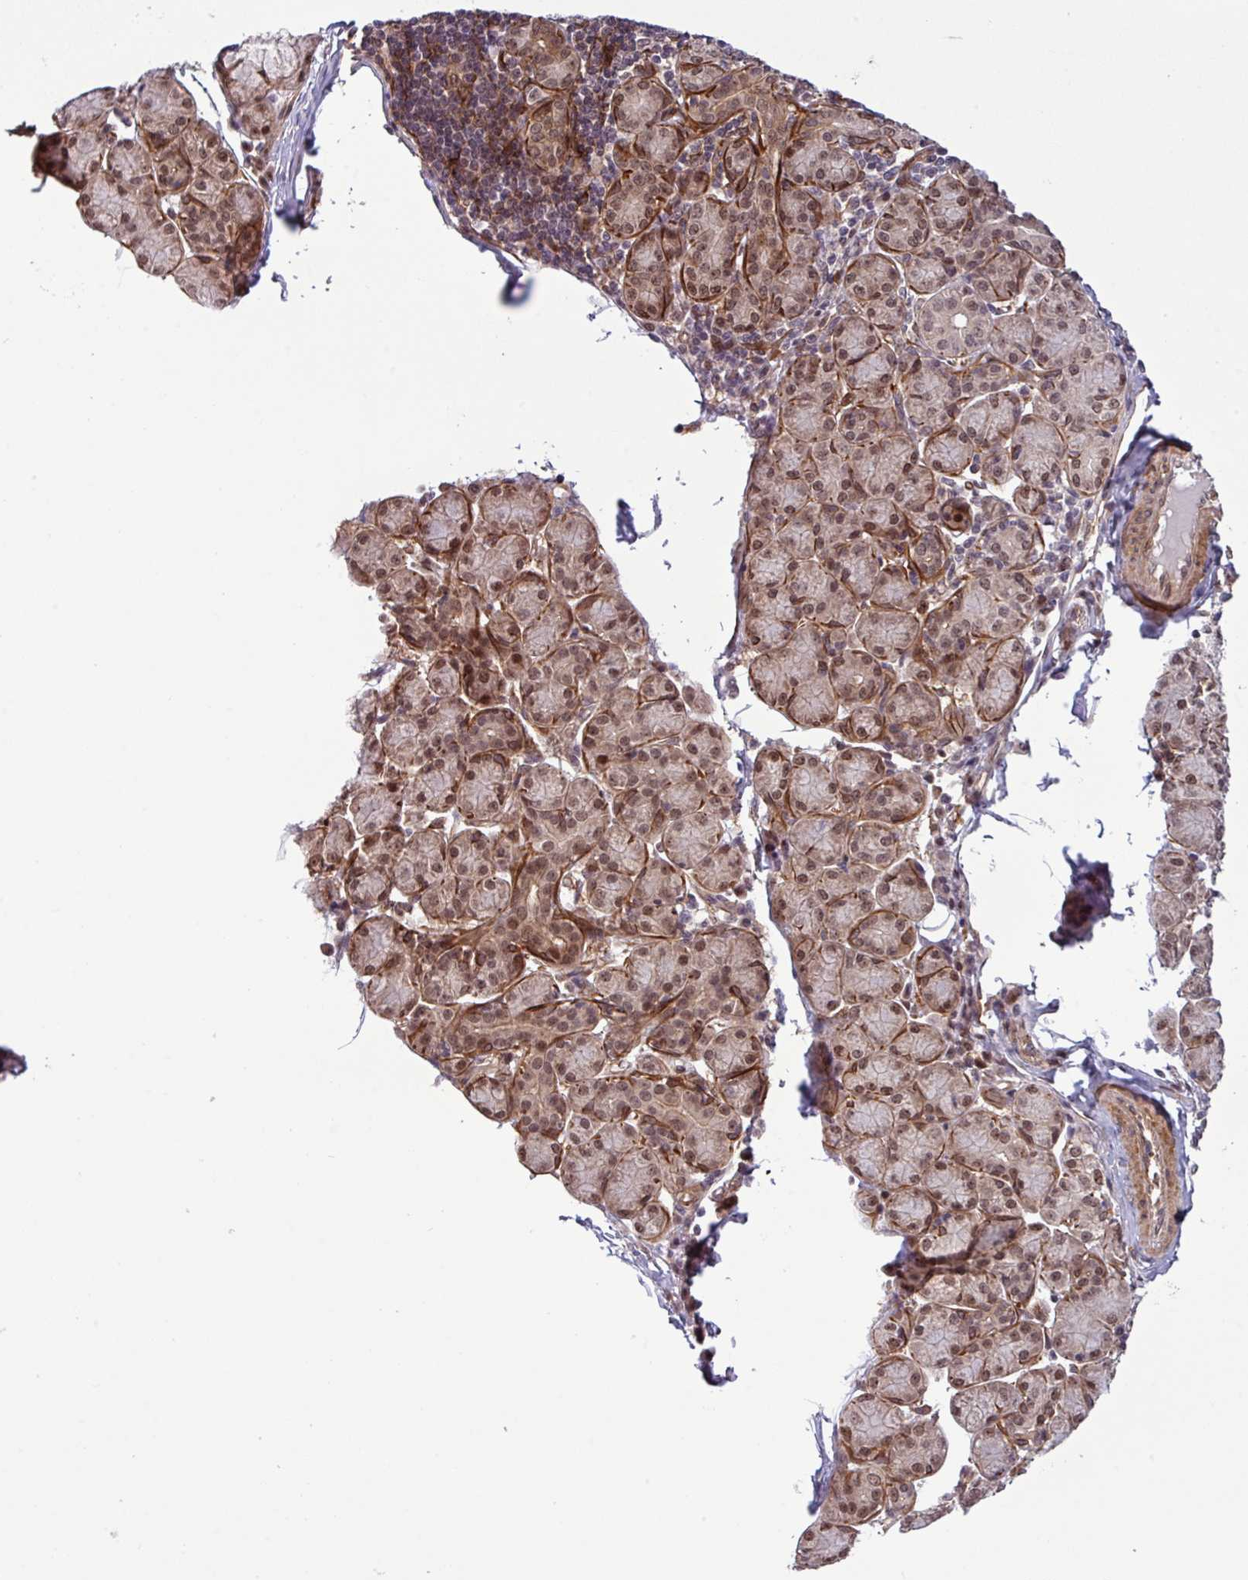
{"staining": {"intensity": "moderate", "quantity": "25%-75%", "location": "cytoplasmic/membranous,nuclear"}, "tissue": "salivary gland", "cell_type": "Glandular cells", "image_type": "normal", "snomed": [{"axis": "morphology", "description": "Normal tissue, NOS"}, {"axis": "morphology", "description": "Inflammation, NOS"}, {"axis": "topography", "description": "Lymph node"}, {"axis": "topography", "description": "Salivary gland"}], "caption": "DAB immunohistochemical staining of benign human salivary gland reveals moderate cytoplasmic/membranous,nuclear protein positivity in approximately 25%-75% of glandular cells. Immunohistochemistry stains the protein in brown and the nuclei are stained blue.", "gene": "C7orf50", "patient": {"sex": "male", "age": 3}}